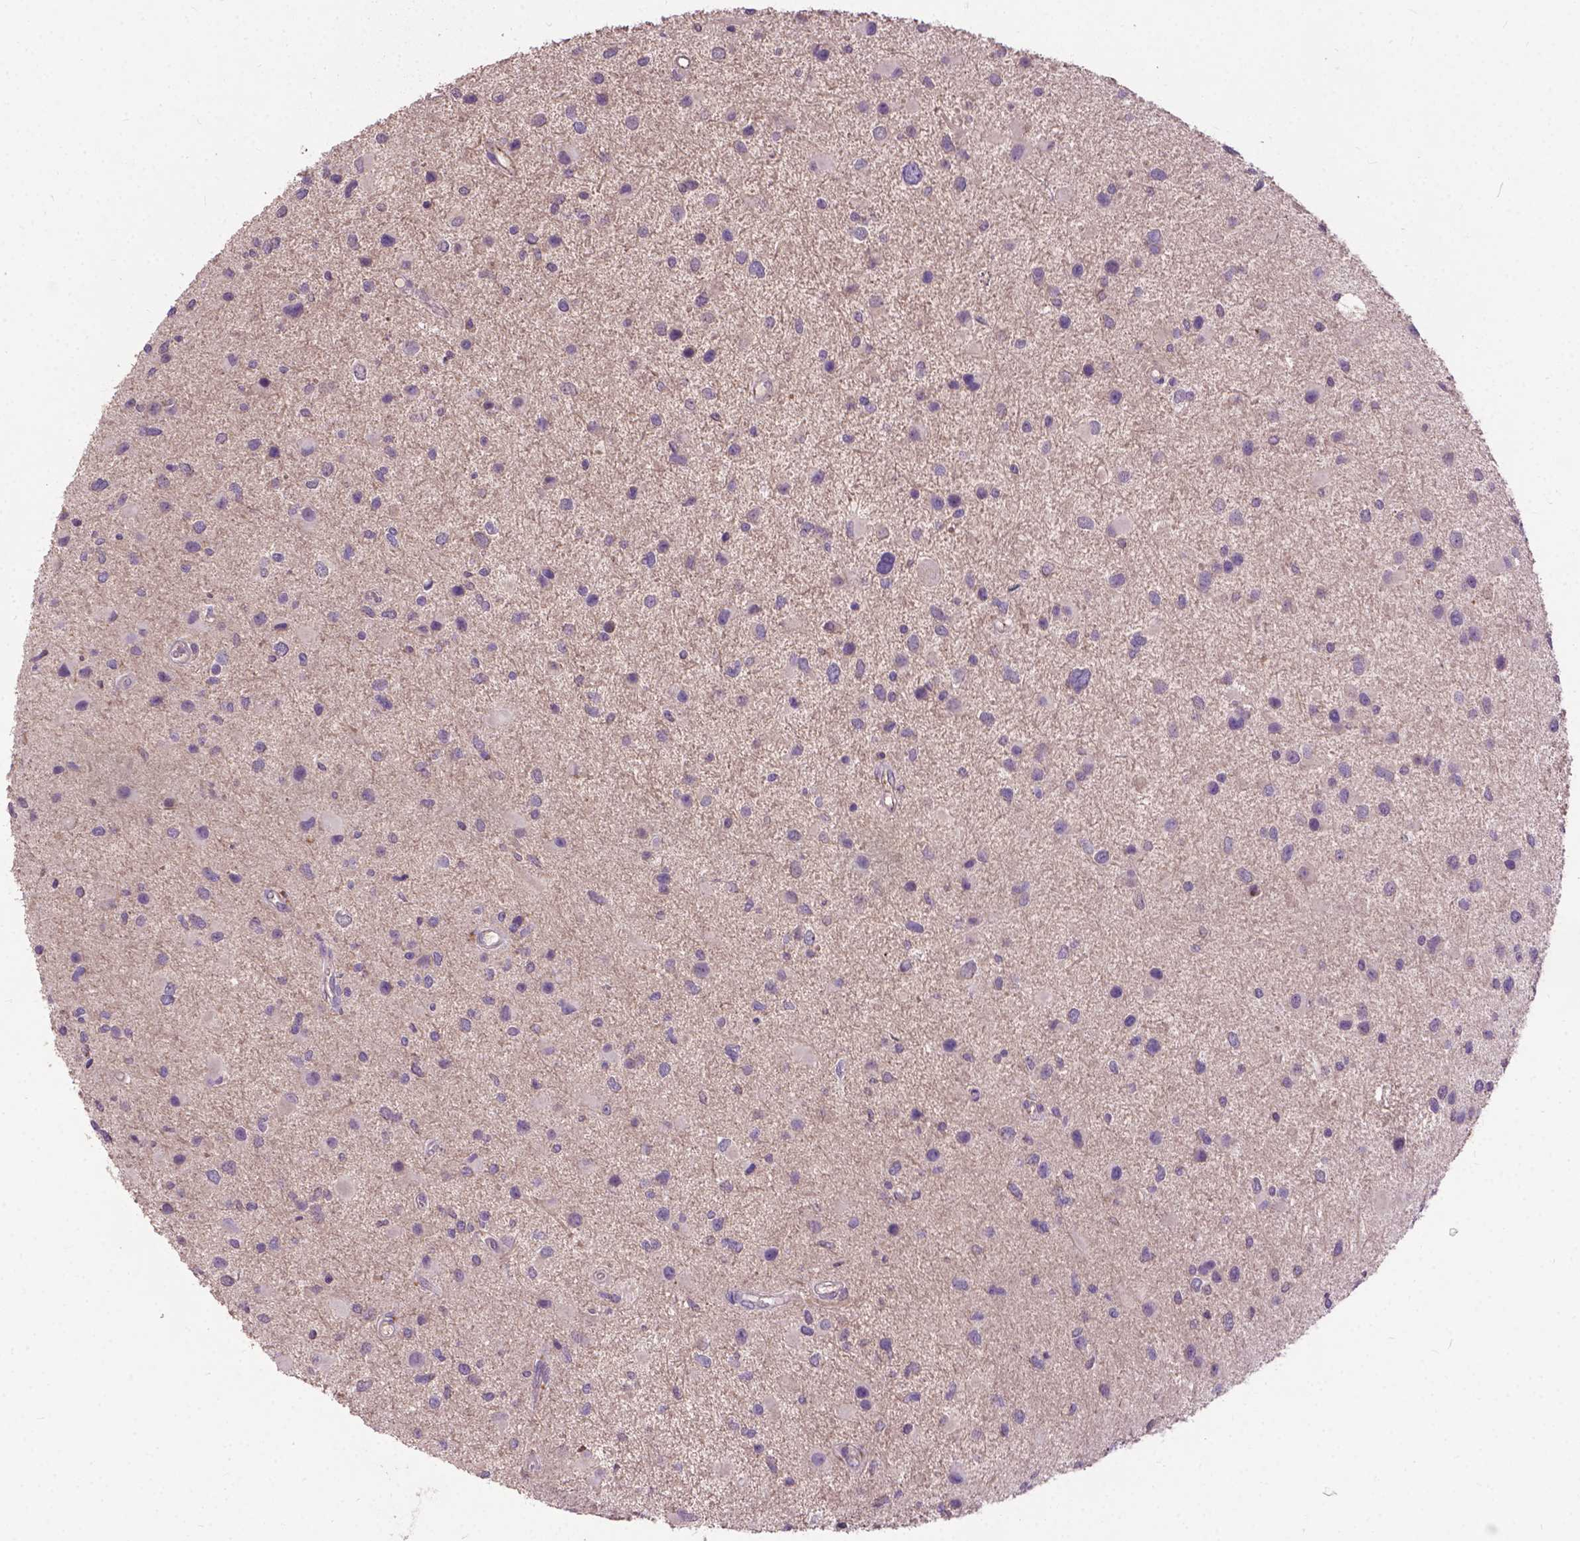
{"staining": {"intensity": "negative", "quantity": "none", "location": "none"}, "tissue": "glioma", "cell_type": "Tumor cells", "image_type": "cancer", "snomed": [{"axis": "morphology", "description": "Glioma, malignant, Low grade"}, {"axis": "topography", "description": "Brain"}], "caption": "This photomicrograph is of glioma stained with immunohistochemistry (IHC) to label a protein in brown with the nuclei are counter-stained blue. There is no positivity in tumor cells.", "gene": "ZNF337", "patient": {"sex": "female", "age": 32}}